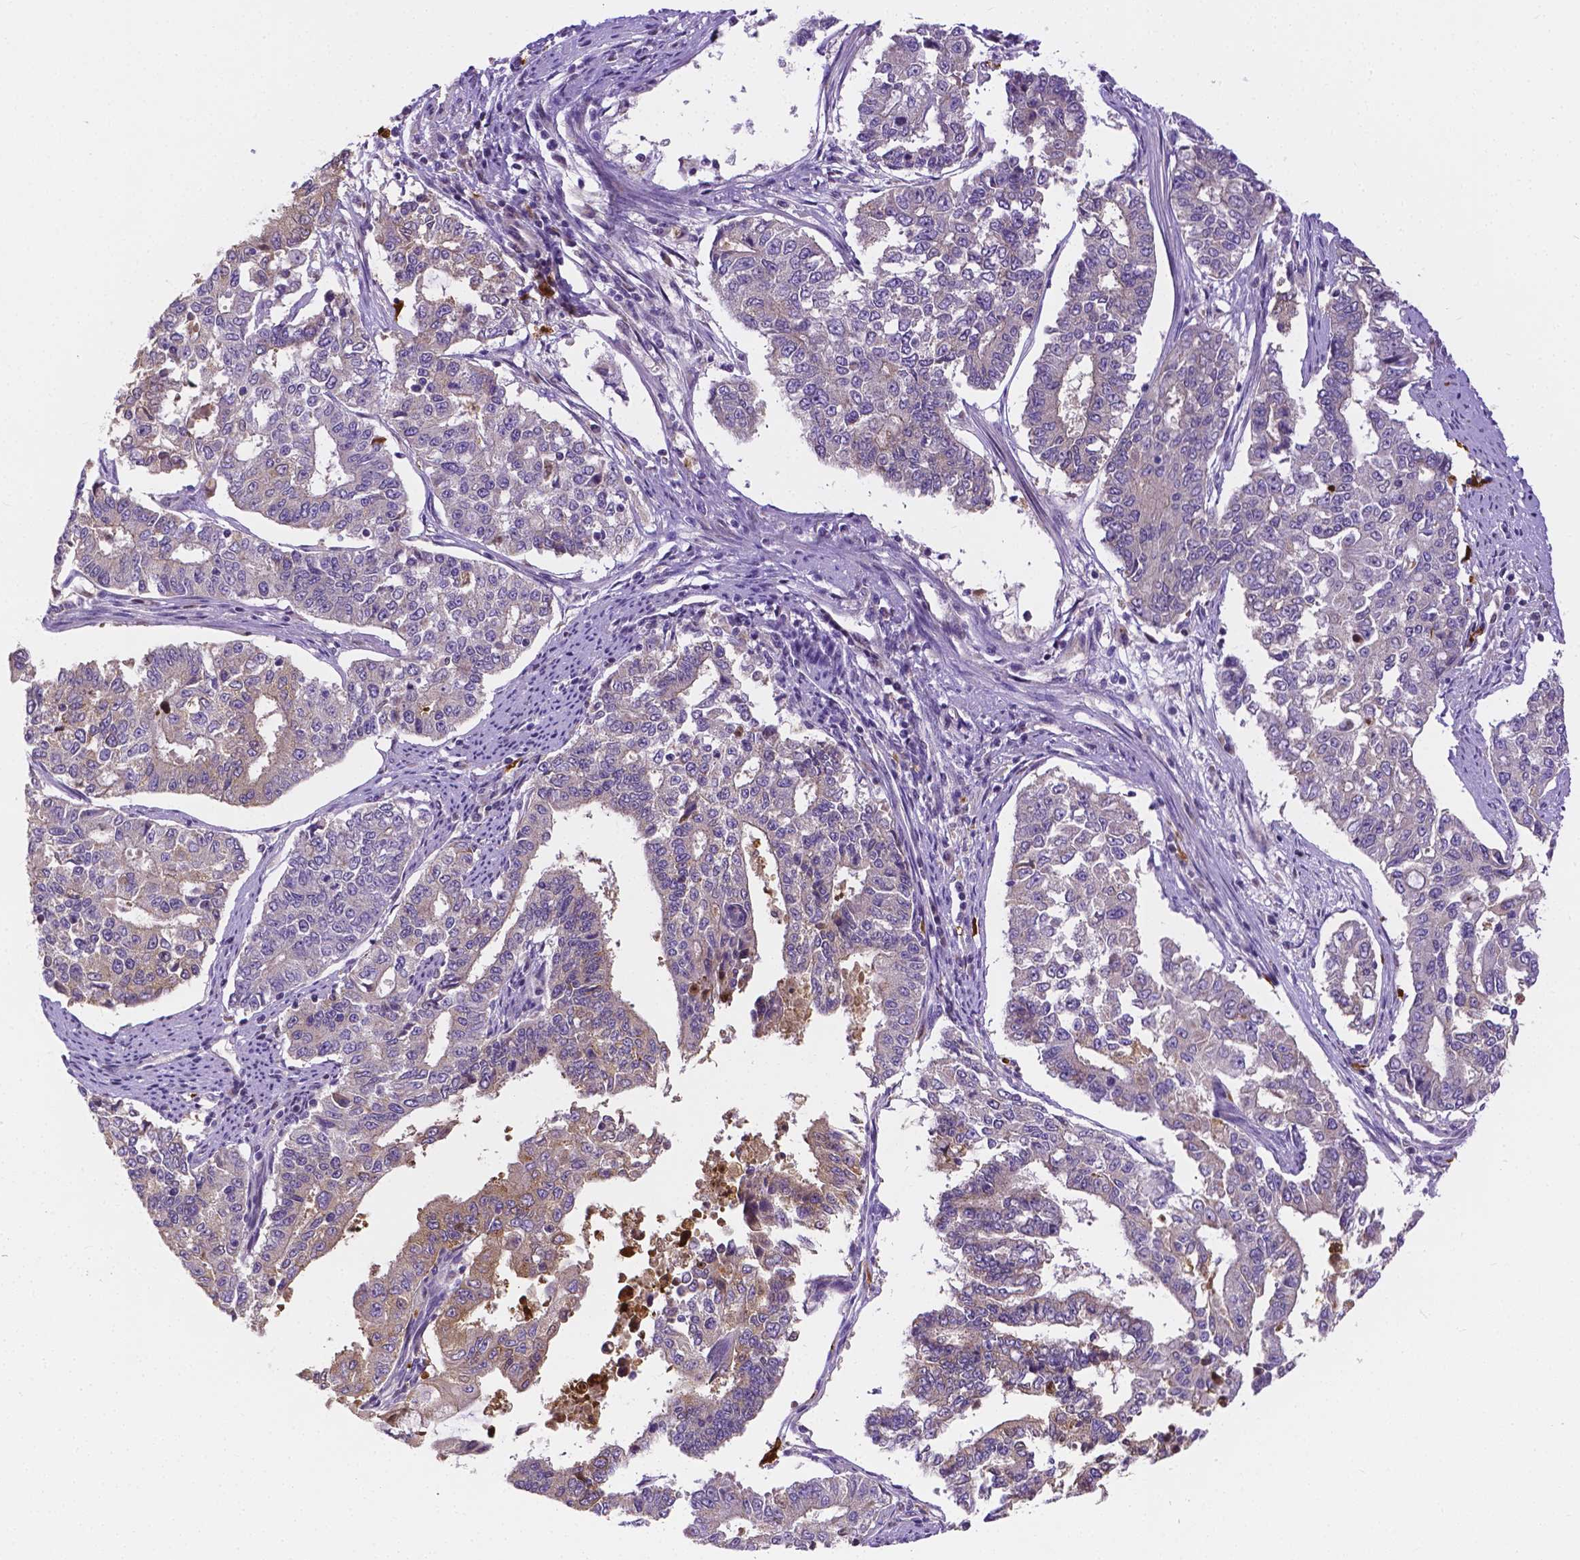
{"staining": {"intensity": "negative", "quantity": "none", "location": "none"}, "tissue": "endometrial cancer", "cell_type": "Tumor cells", "image_type": "cancer", "snomed": [{"axis": "morphology", "description": "Adenocarcinoma, NOS"}, {"axis": "topography", "description": "Uterus"}], "caption": "Immunohistochemical staining of human endometrial cancer reveals no significant positivity in tumor cells. (Stains: DAB (3,3'-diaminobenzidine) IHC with hematoxylin counter stain, Microscopy: brightfield microscopy at high magnification).", "gene": "ZNRD2", "patient": {"sex": "female", "age": 59}}